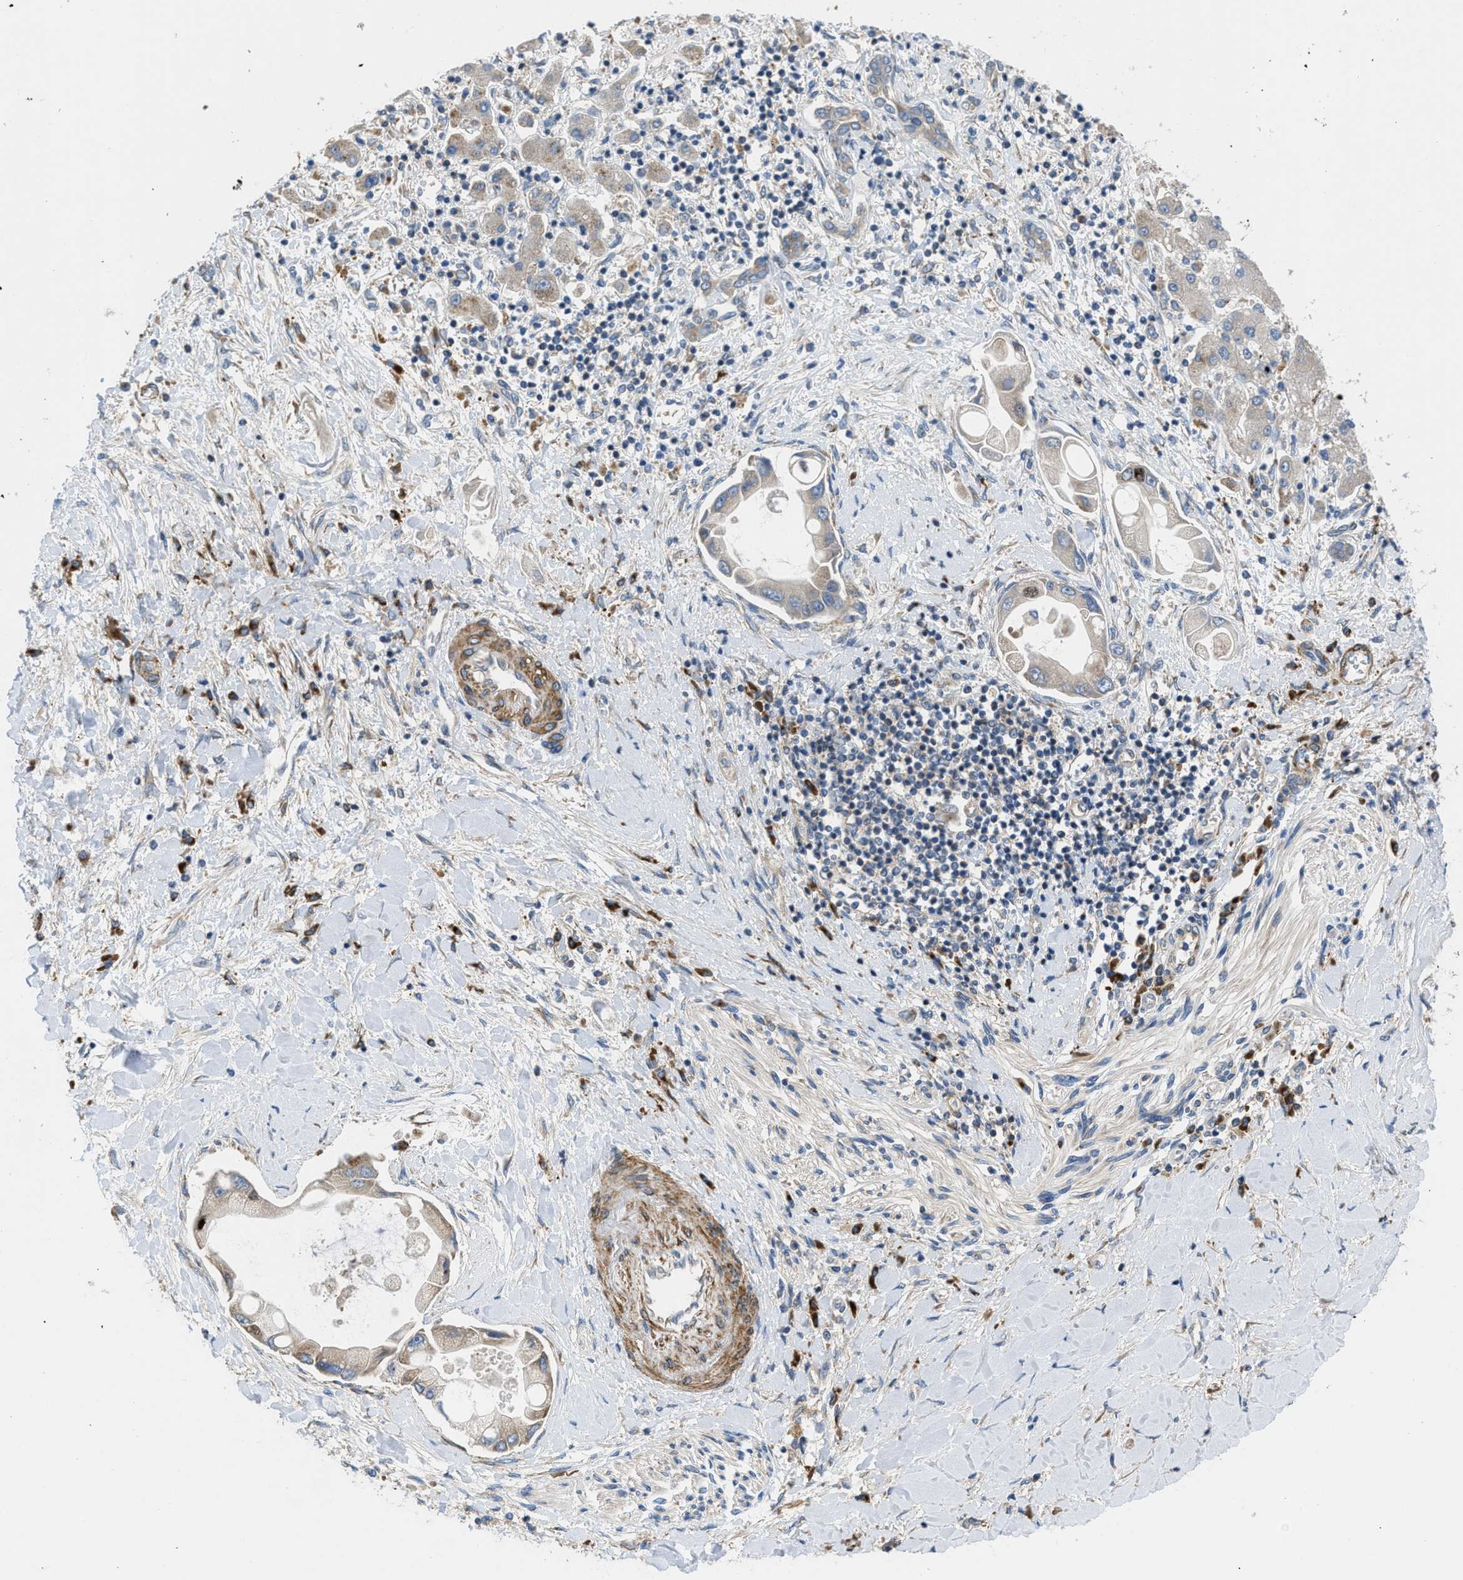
{"staining": {"intensity": "moderate", "quantity": "25%-75%", "location": "cytoplasmic/membranous"}, "tissue": "liver cancer", "cell_type": "Tumor cells", "image_type": "cancer", "snomed": [{"axis": "morphology", "description": "Cholangiocarcinoma"}, {"axis": "topography", "description": "Liver"}], "caption": "IHC photomicrograph of liver cholangiocarcinoma stained for a protein (brown), which demonstrates medium levels of moderate cytoplasmic/membranous expression in approximately 25%-75% of tumor cells.", "gene": "CHKB", "patient": {"sex": "male", "age": 50}}